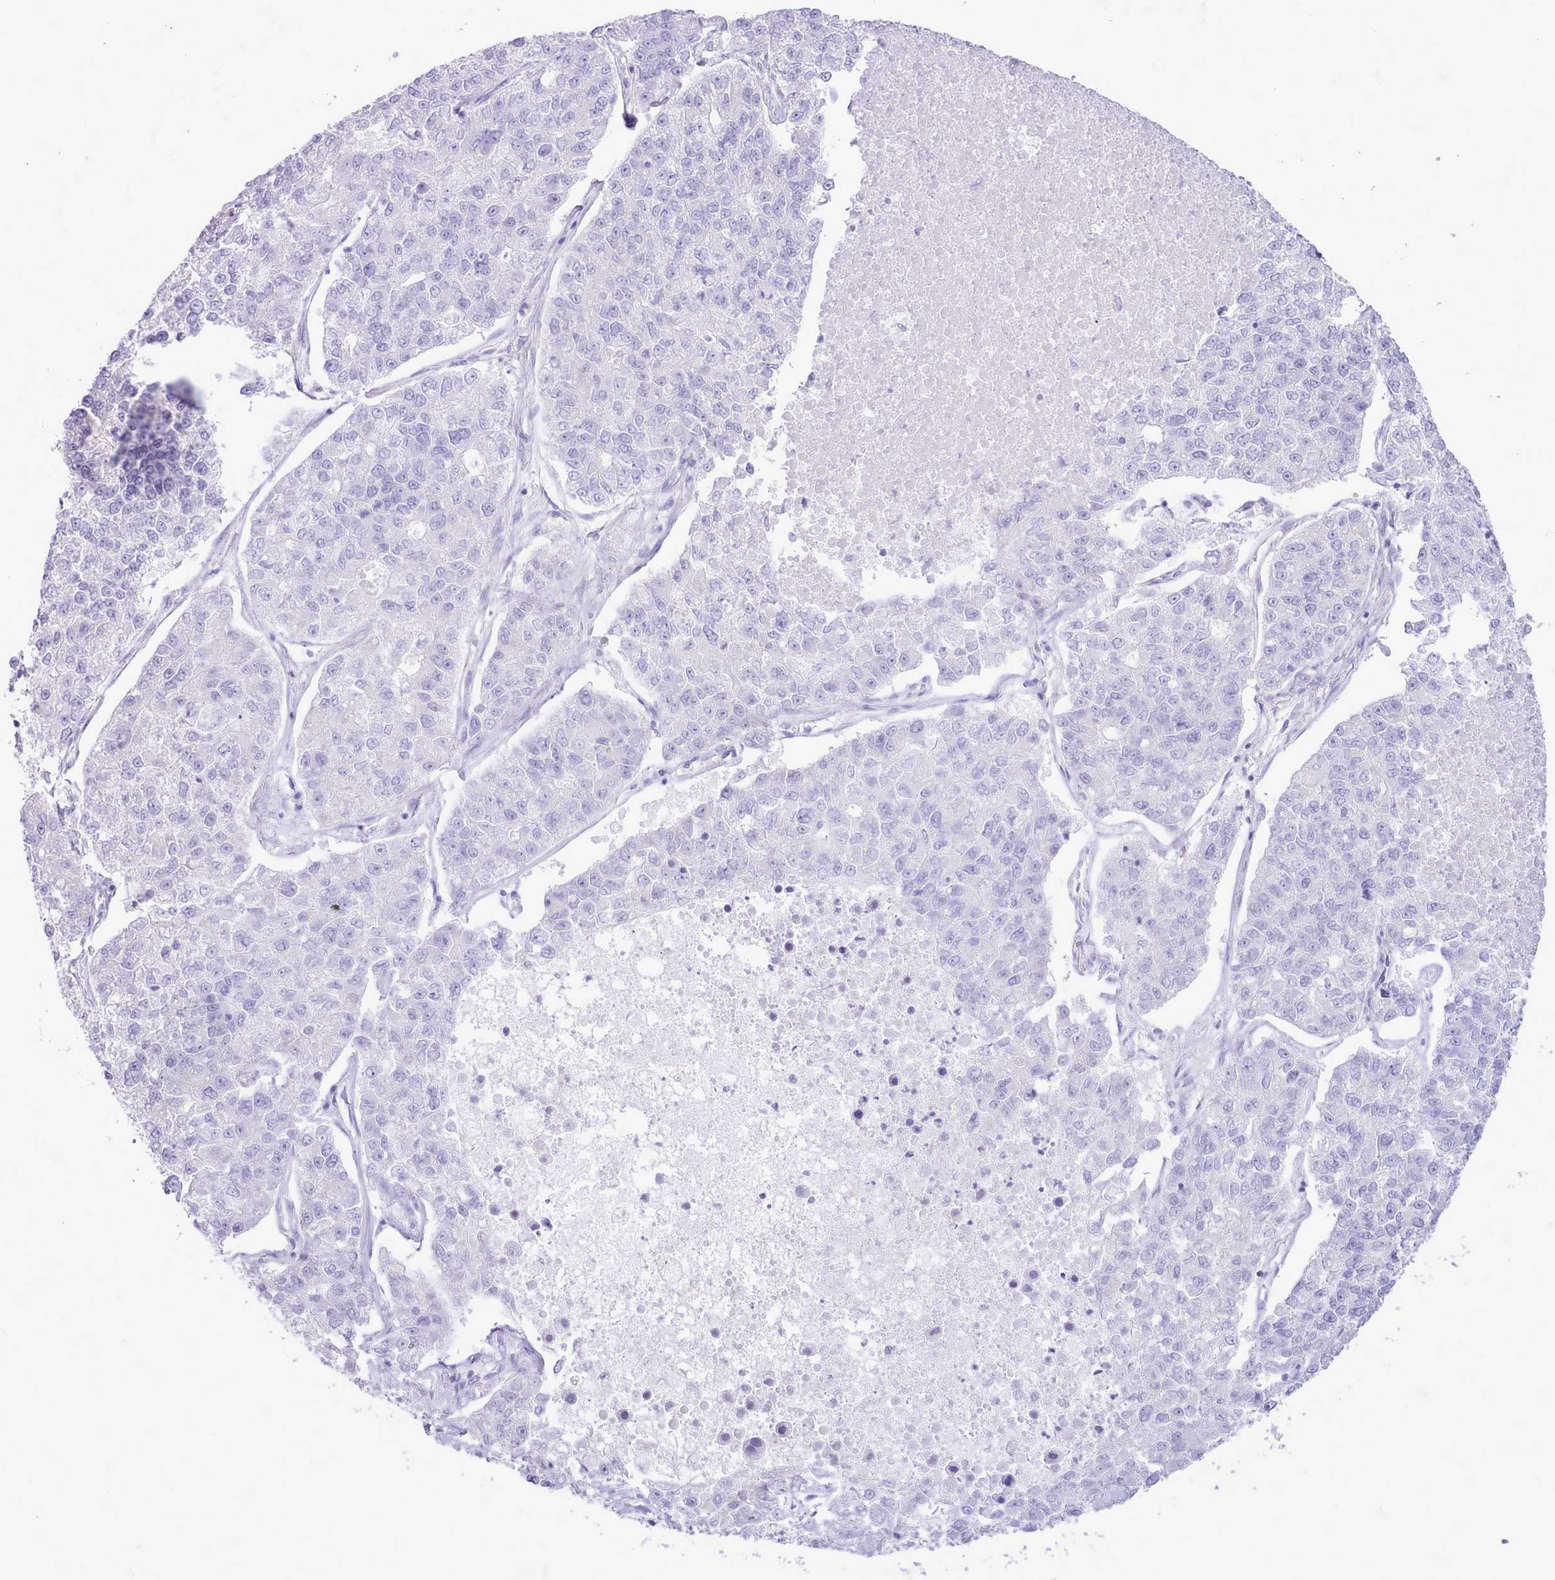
{"staining": {"intensity": "negative", "quantity": "none", "location": "none"}, "tissue": "lung cancer", "cell_type": "Tumor cells", "image_type": "cancer", "snomed": [{"axis": "morphology", "description": "Adenocarcinoma, NOS"}, {"axis": "topography", "description": "Lung"}], "caption": "An immunohistochemistry (IHC) photomicrograph of adenocarcinoma (lung) is shown. There is no staining in tumor cells of adenocarcinoma (lung).", "gene": "MDFI", "patient": {"sex": "male", "age": 49}}